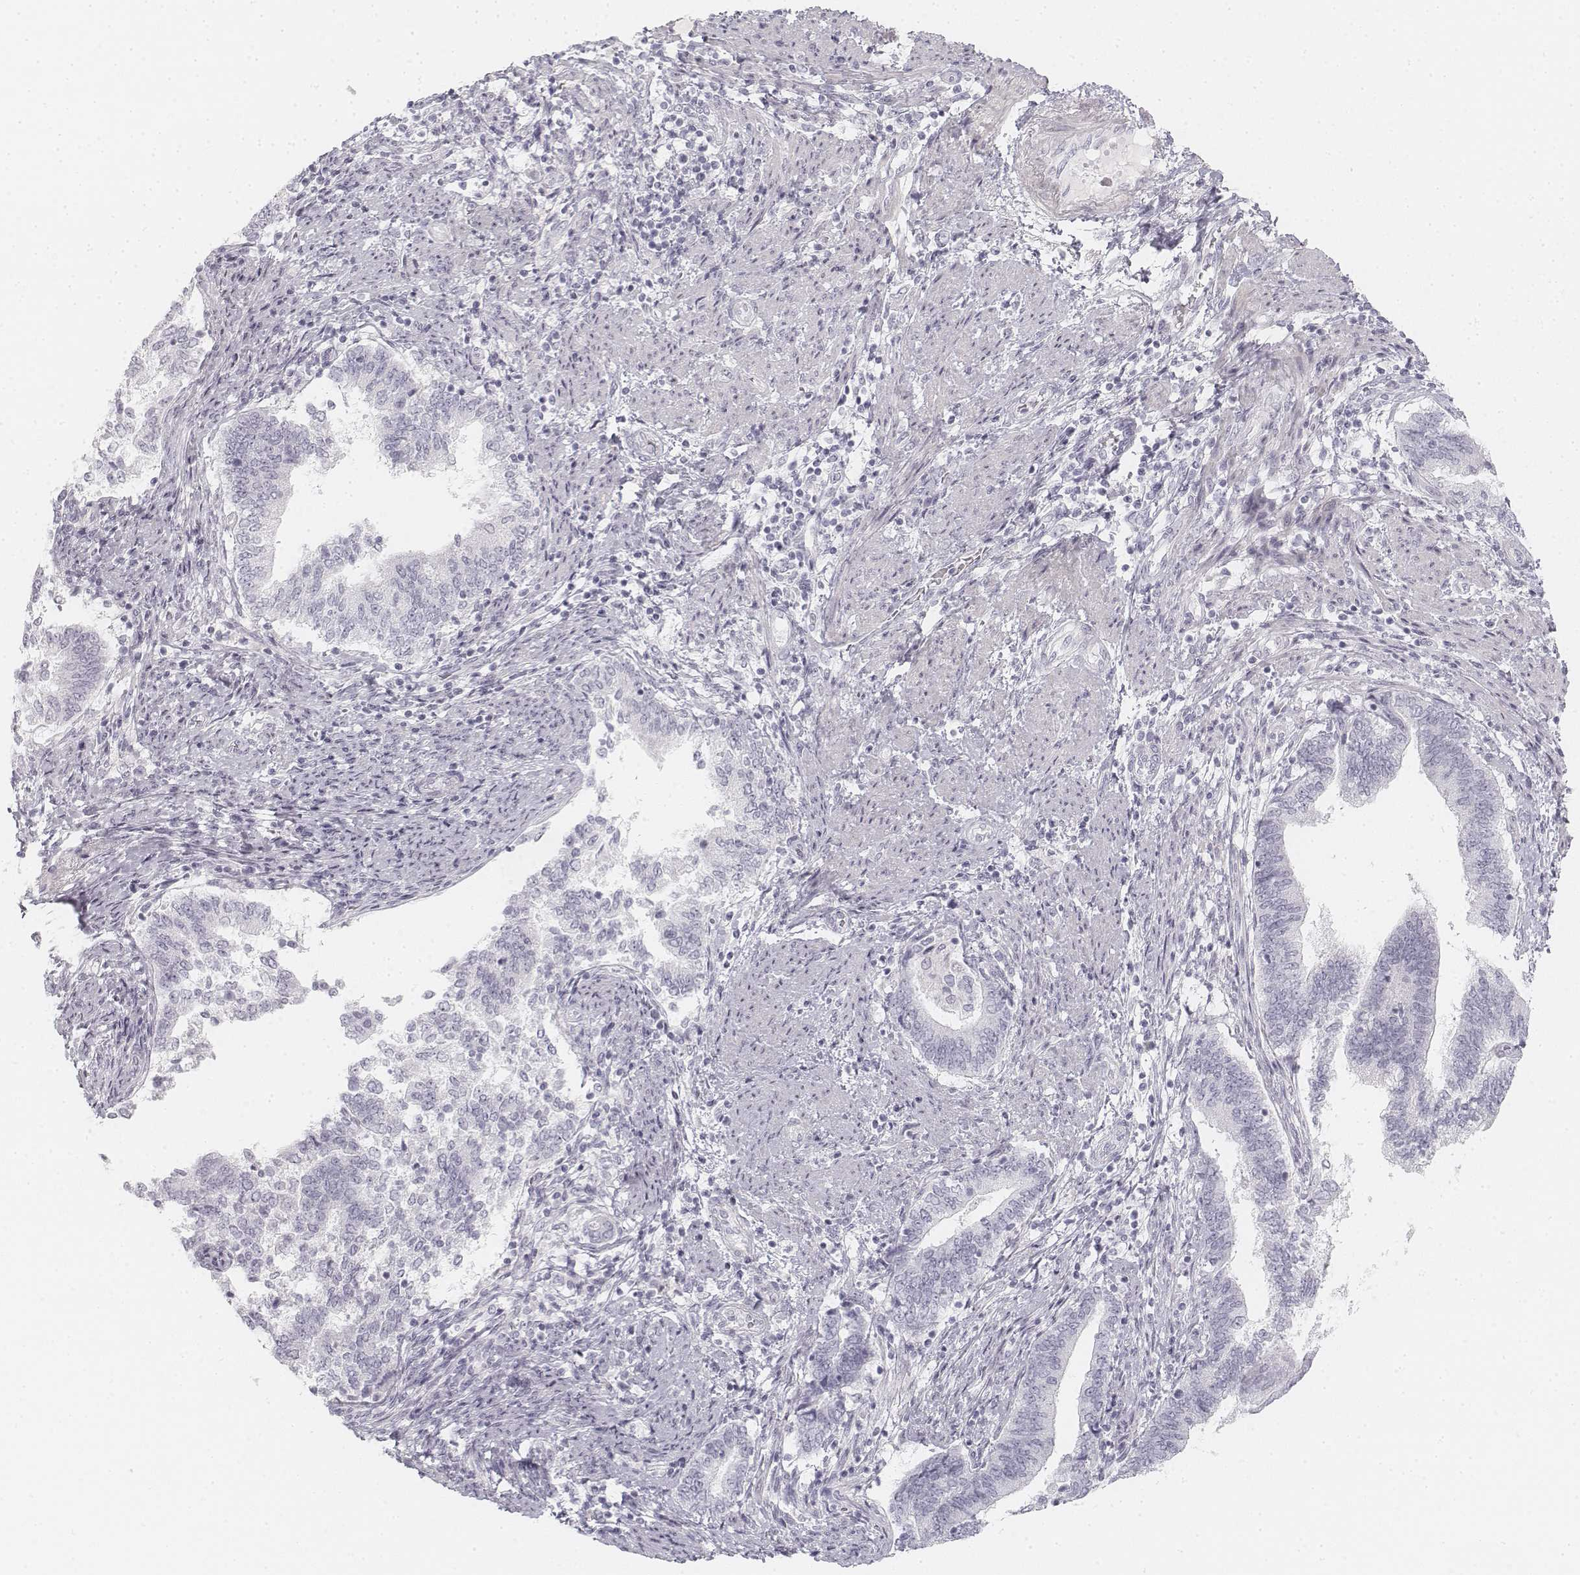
{"staining": {"intensity": "negative", "quantity": "none", "location": "none"}, "tissue": "endometrial cancer", "cell_type": "Tumor cells", "image_type": "cancer", "snomed": [{"axis": "morphology", "description": "Adenocarcinoma, NOS"}, {"axis": "topography", "description": "Endometrium"}], "caption": "This is a photomicrograph of immunohistochemistry (IHC) staining of endometrial cancer (adenocarcinoma), which shows no staining in tumor cells.", "gene": "KRT25", "patient": {"sex": "female", "age": 65}}